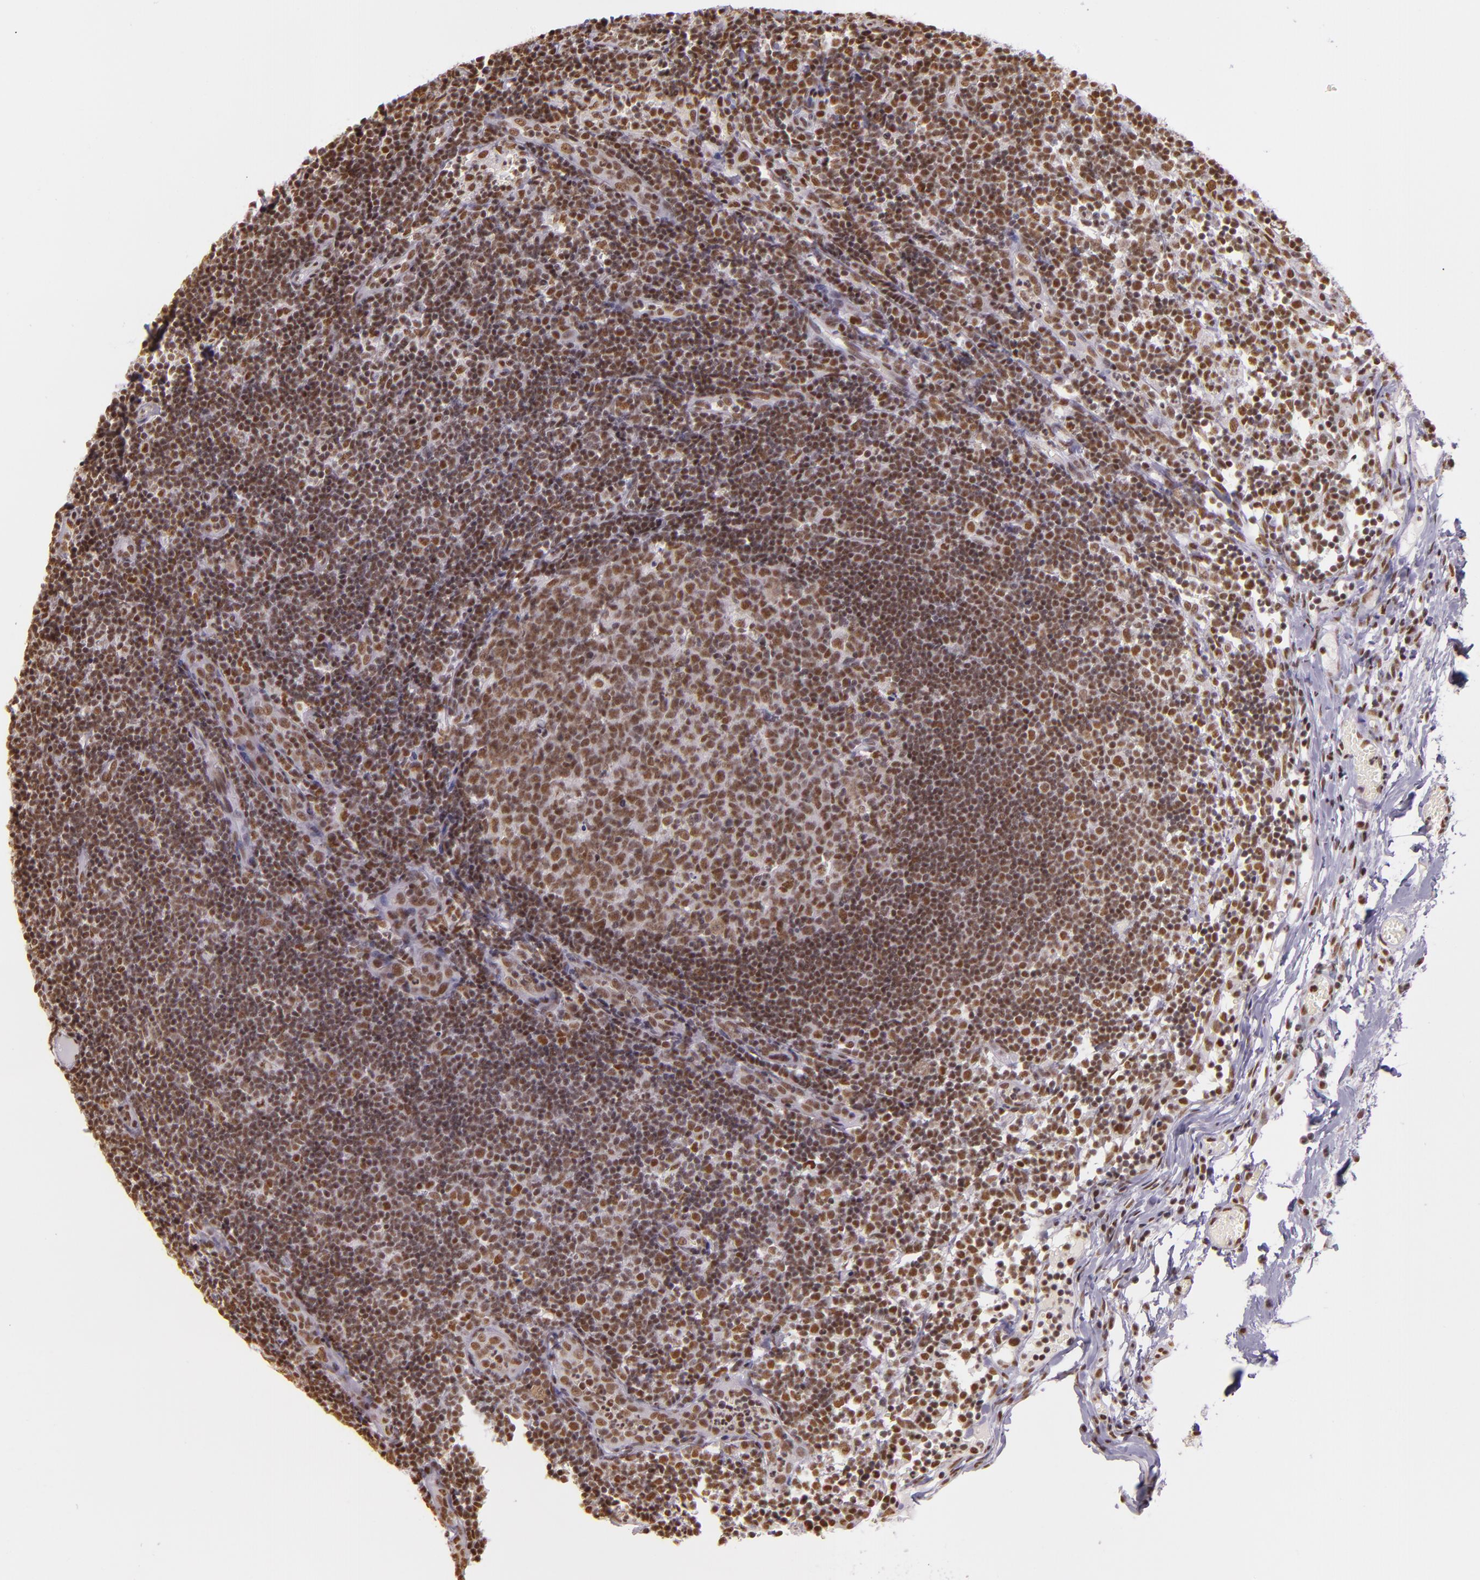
{"staining": {"intensity": "strong", "quantity": ">75%", "location": "nuclear"}, "tissue": "lymph node", "cell_type": "Germinal center cells", "image_type": "normal", "snomed": [{"axis": "morphology", "description": "Normal tissue, NOS"}, {"axis": "morphology", "description": "Inflammation, NOS"}, {"axis": "topography", "description": "Lymph node"}, {"axis": "topography", "description": "Salivary gland"}], "caption": "Immunohistochemistry histopathology image of unremarkable human lymph node stained for a protein (brown), which reveals high levels of strong nuclear positivity in about >75% of germinal center cells.", "gene": "USF1", "patient": {"sex": "male", "age": 3}}